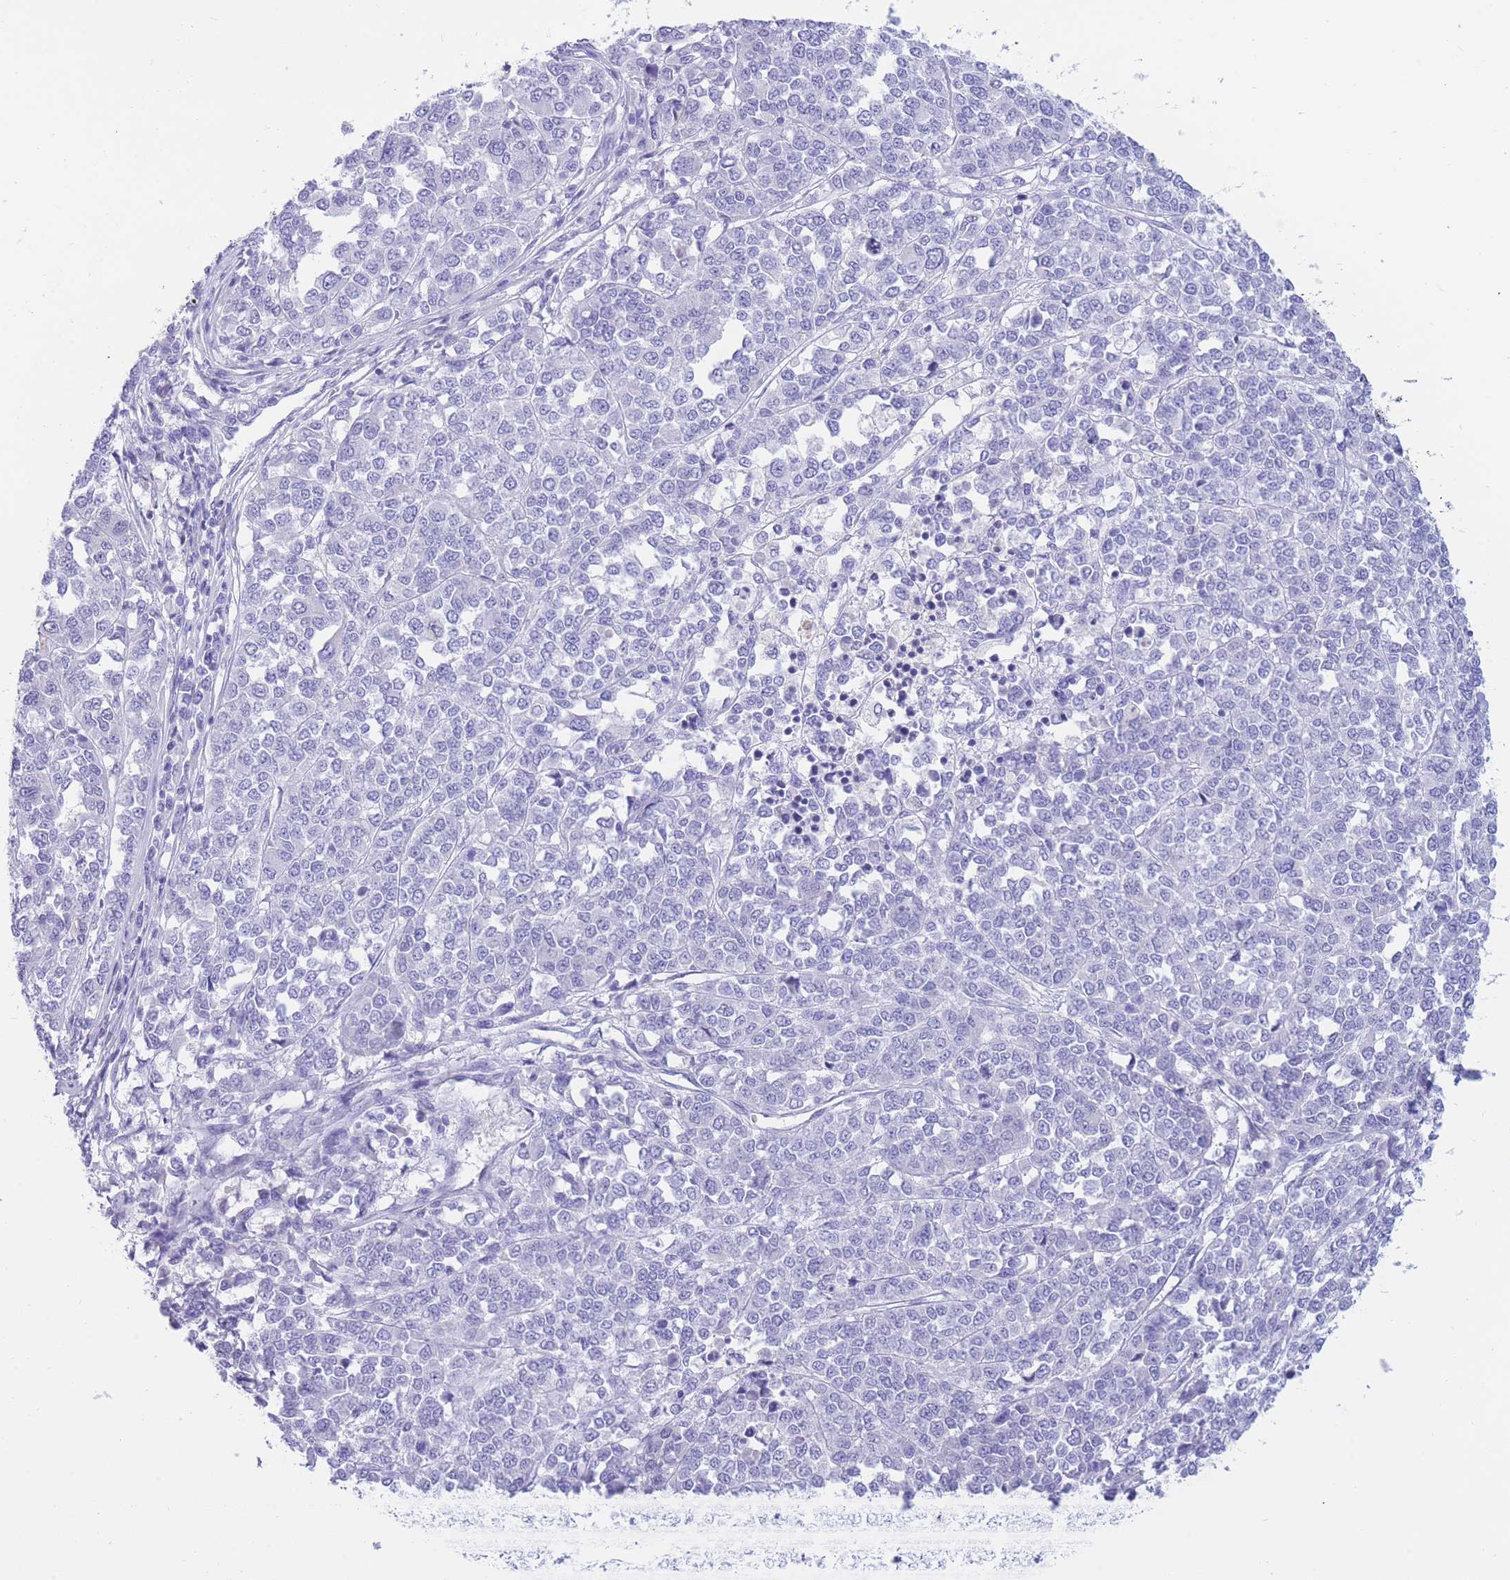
{"staining": {"intensity": "negative", "quantity": "none", "location": "none"}, "tissue": "melanoma", "cell_type": "Tumor cells", "image_type": "cancer", "snomed": [{"axis": "morphology", "description": "Malignant melanoma, Metastatic site"}, {"axis": "topography", "description": "Lymph node"}], "caption": "A high-resolution photomicrograph shows immunohistochemistry staining of malignant melanoma (metastatic site), which demonstrates no significant positivity in tumor cells. (Brightfield microscopy of DAB (3,3'-diaminobenzidine) immunohistochemistry (IHC) at high magnification).", "gene": "SULT1A1", "patient": {"sex": "male", "age": 44}}